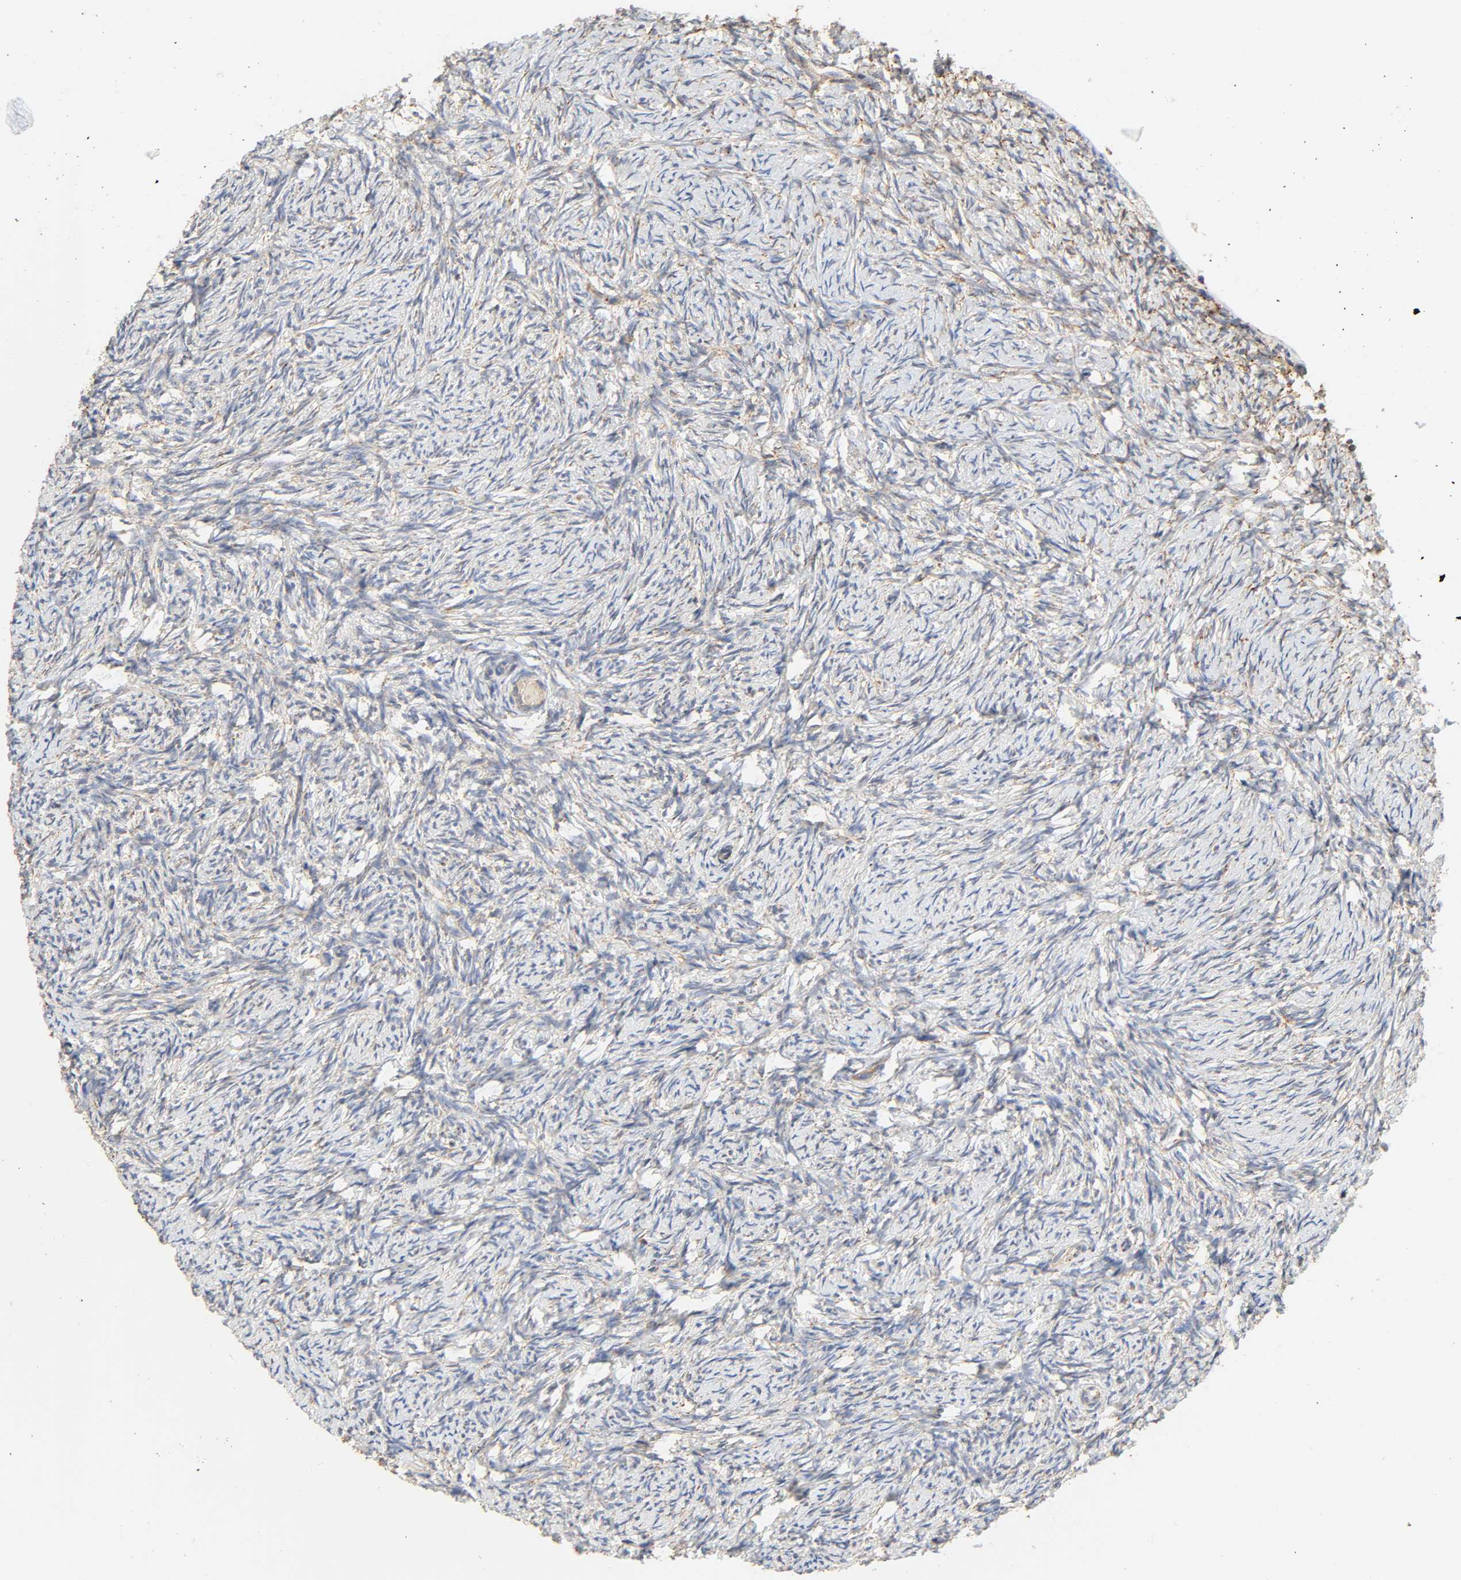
{"staining": {"intensity": "weak", "quantity": "<25%", "location": "cytoplasmic/membranous"}, "tissue": "ovary", "cell_type": "Ovarian stroma cells", "image_type": "normal", "snomed": [{"axis": "morphology", "description": "Normal tissue, NOS"}, {"axis": "topography", "description": "Ovary"}], "caption": "Protein analysis of unremarkable ovary shows no significant positivity in ovarian stroma cells.", "gene": "ZMAT5", "patient": {"sex": "female", "age": 60}}